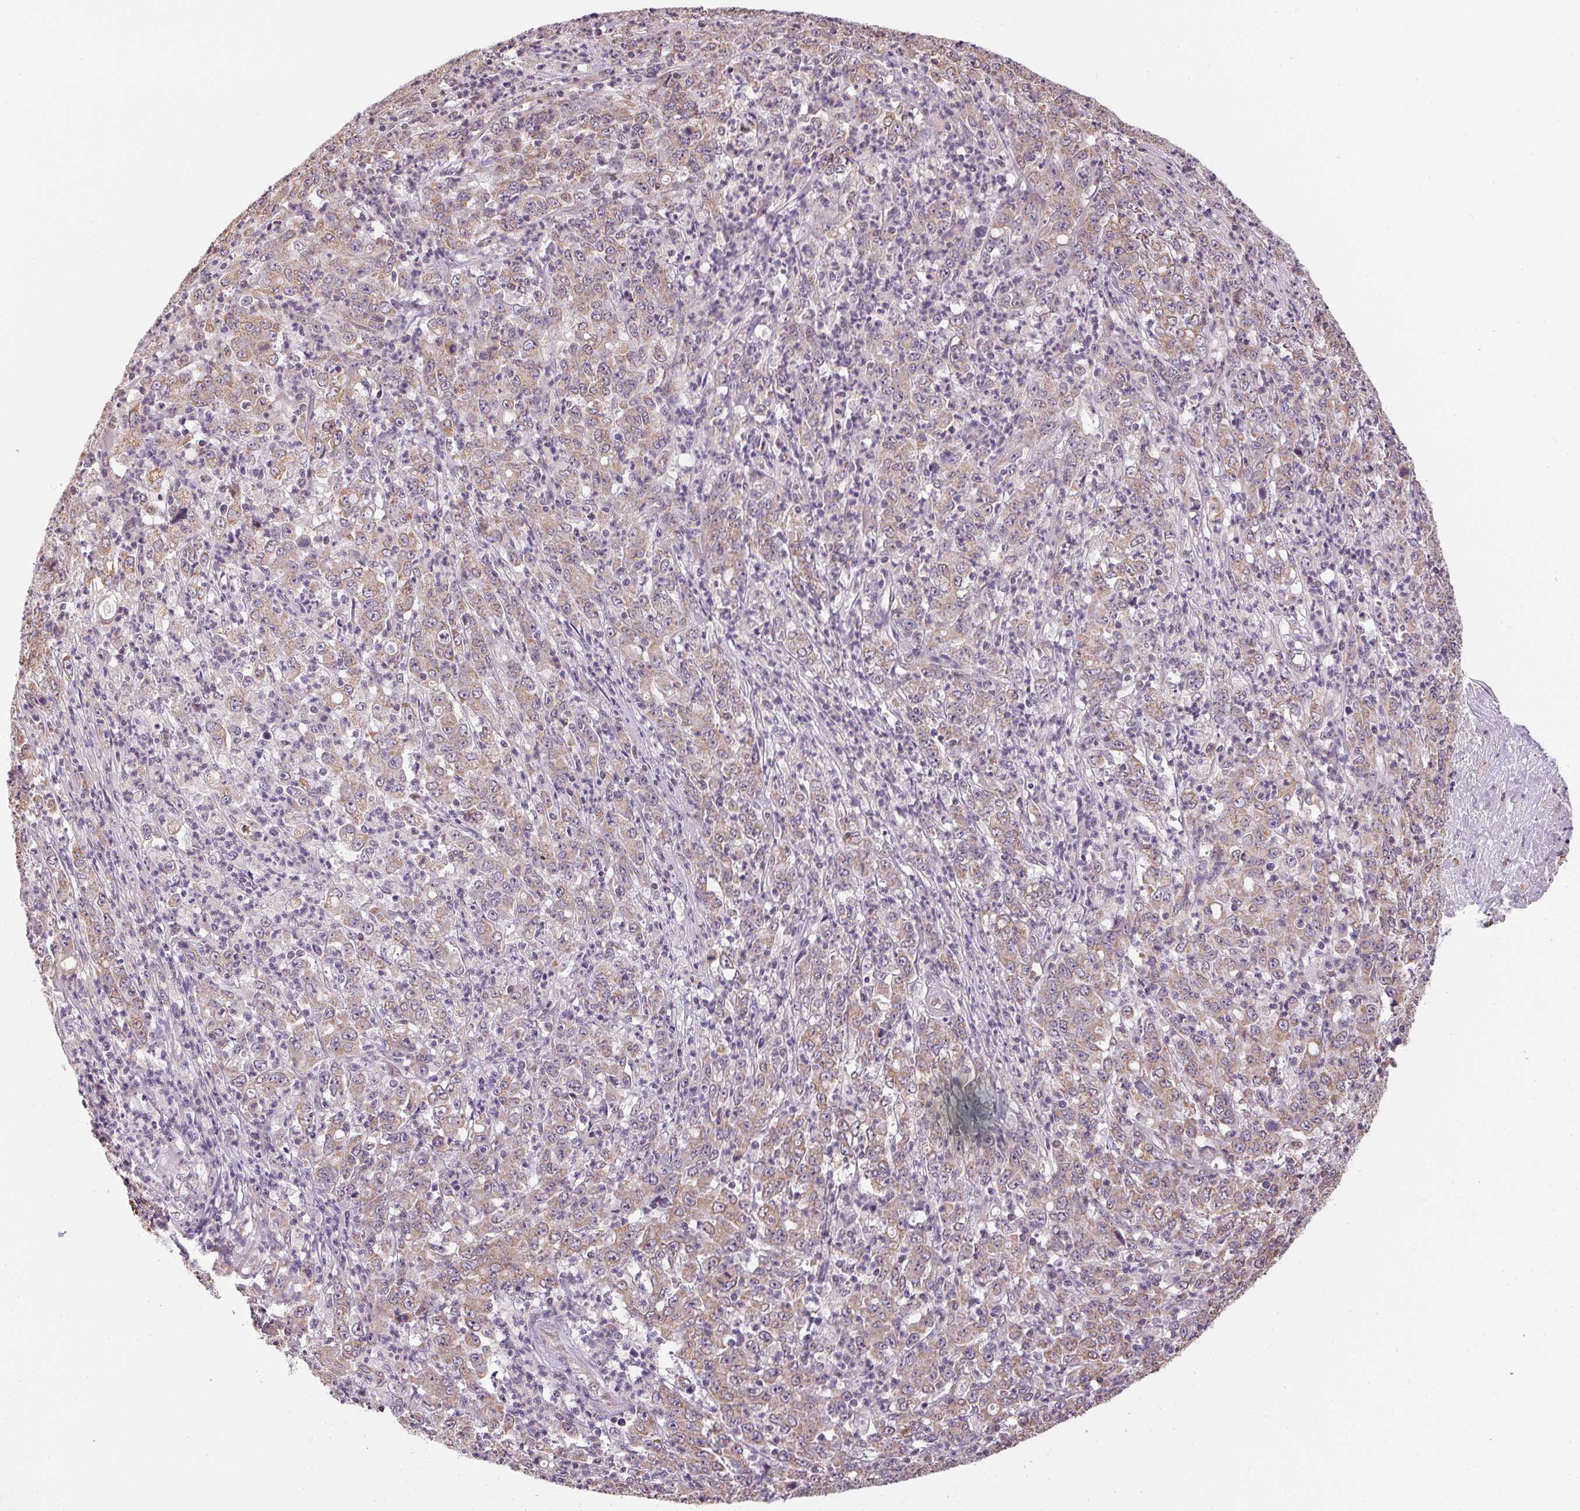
{"staining": {"intensity": "weak", "quantity": "25%-75%", "location": "cytoplasmic/membranous"}, "tissue": "stomach cancer", "cell_type": "Tumor cells", "image_type": "cancer", "snomed": [{"axis": "morphology", "description": "Adenocarcinoma, NOS"}, {"axis": "topography", "description": "Stomach, lower"}], "caption": "An immunohistochemistry (IHC) image of neoplastic tissue is shown. Protein staining in brown highlights weak cytoplasmic/membranous positivity in stomach cancer (adenocarcinoma) within tumor cells.", "gene": "SC5D", "patient": {"sex": "female", "age": 71}}